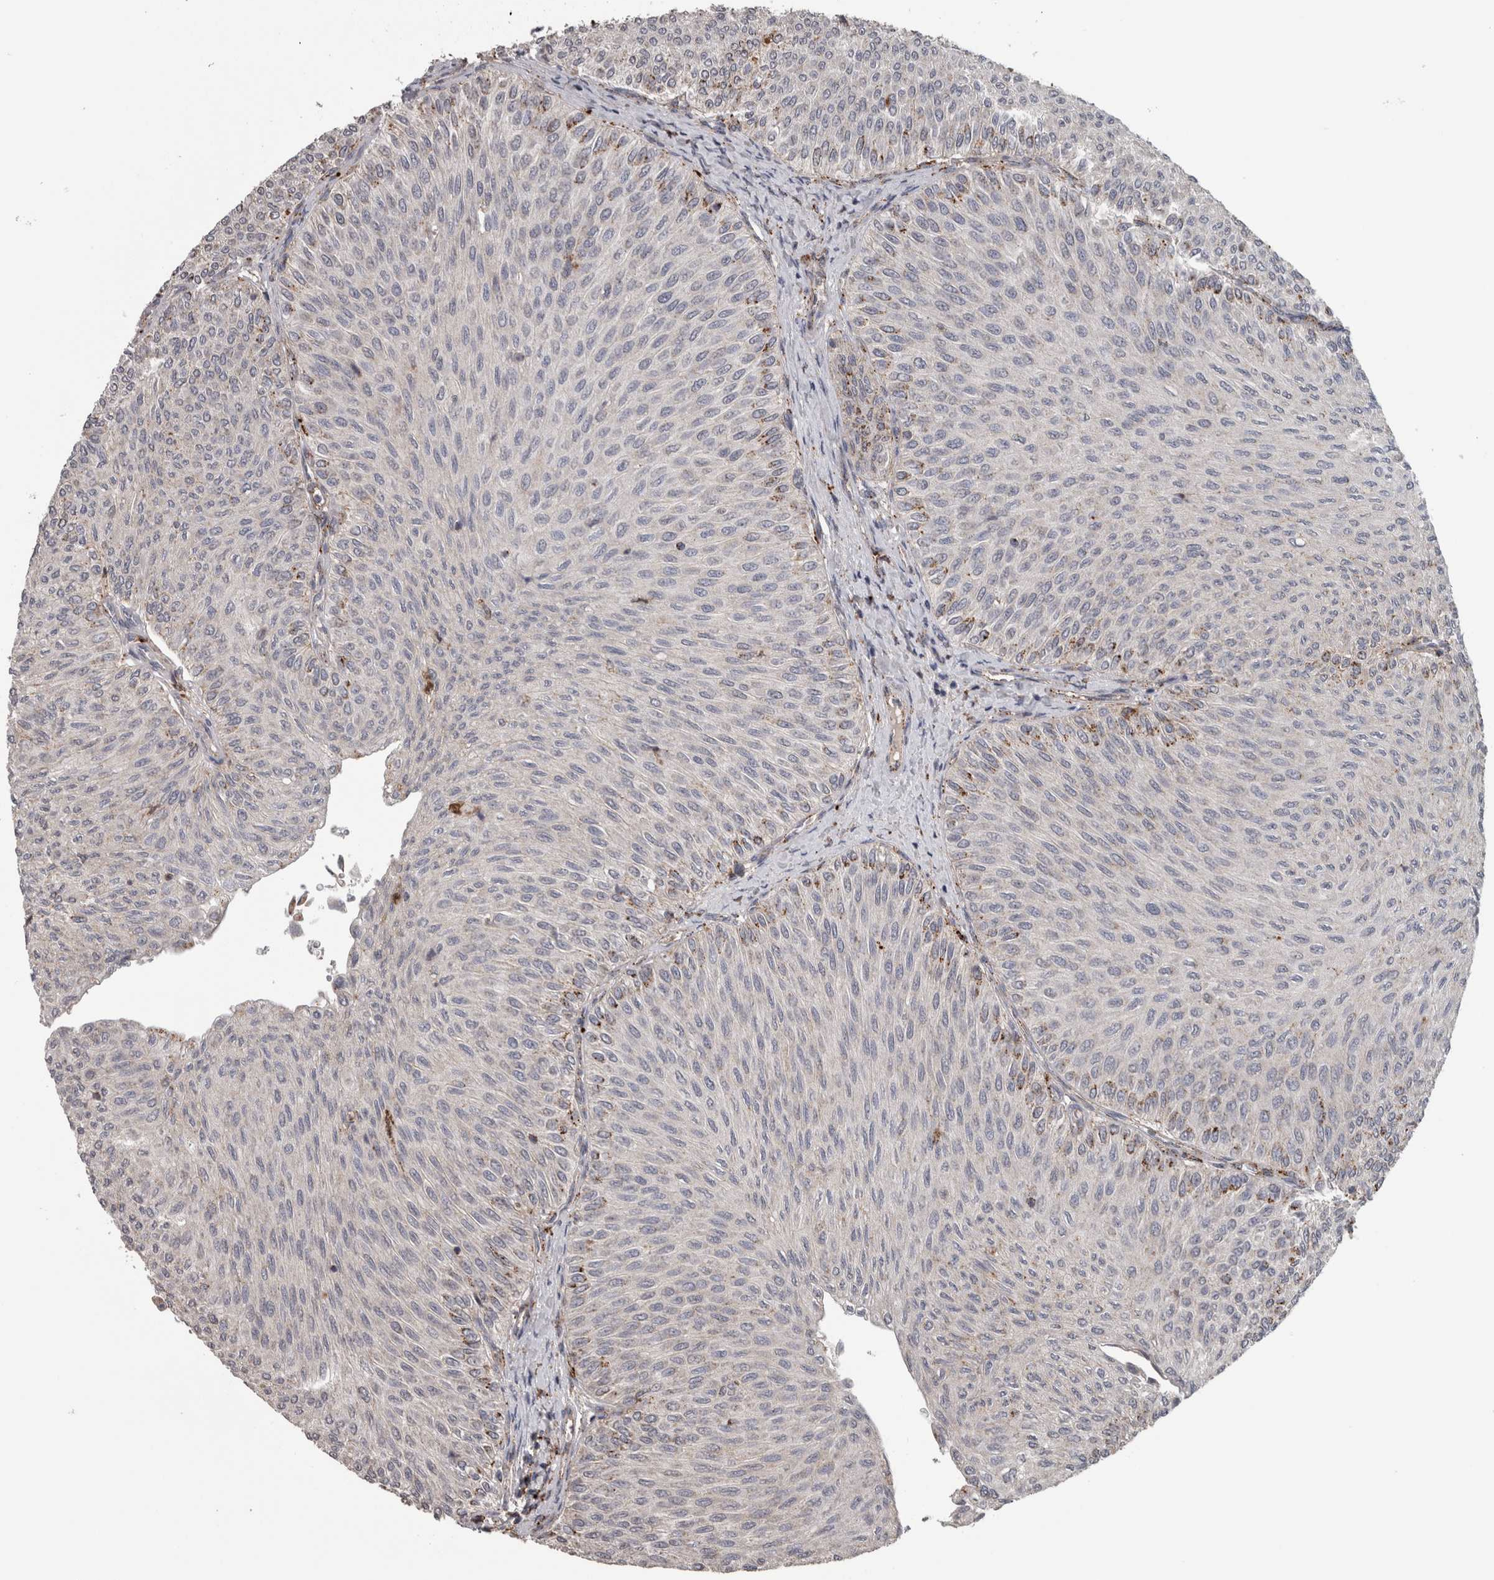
{"staining": {"intensity": "weak", "quantity": "<25%", "location": "cytoplasmic/membranous"}, "tissue": "urothelial cancer", "cell_type": "Tumor cells", "image_type": "cancer", "snomed": [{"axis": "morphology", "description": "Urothelial carcinoma, Low grade"}, {"axis": "topography", "description": "Urinary bladder"}], "caption": "The photomicrograph reveals no staining of tumor cells in urothelial carcinoma (low-grade). Brightfield microscopy of immunohistochemistry stained with DAB (3,3'-diaminobenzidine) (brown) and hematoxylin (blue), captured at high magnification.", "gene": "CTSZ", "patient": {"sex": "male", "age": 78}}